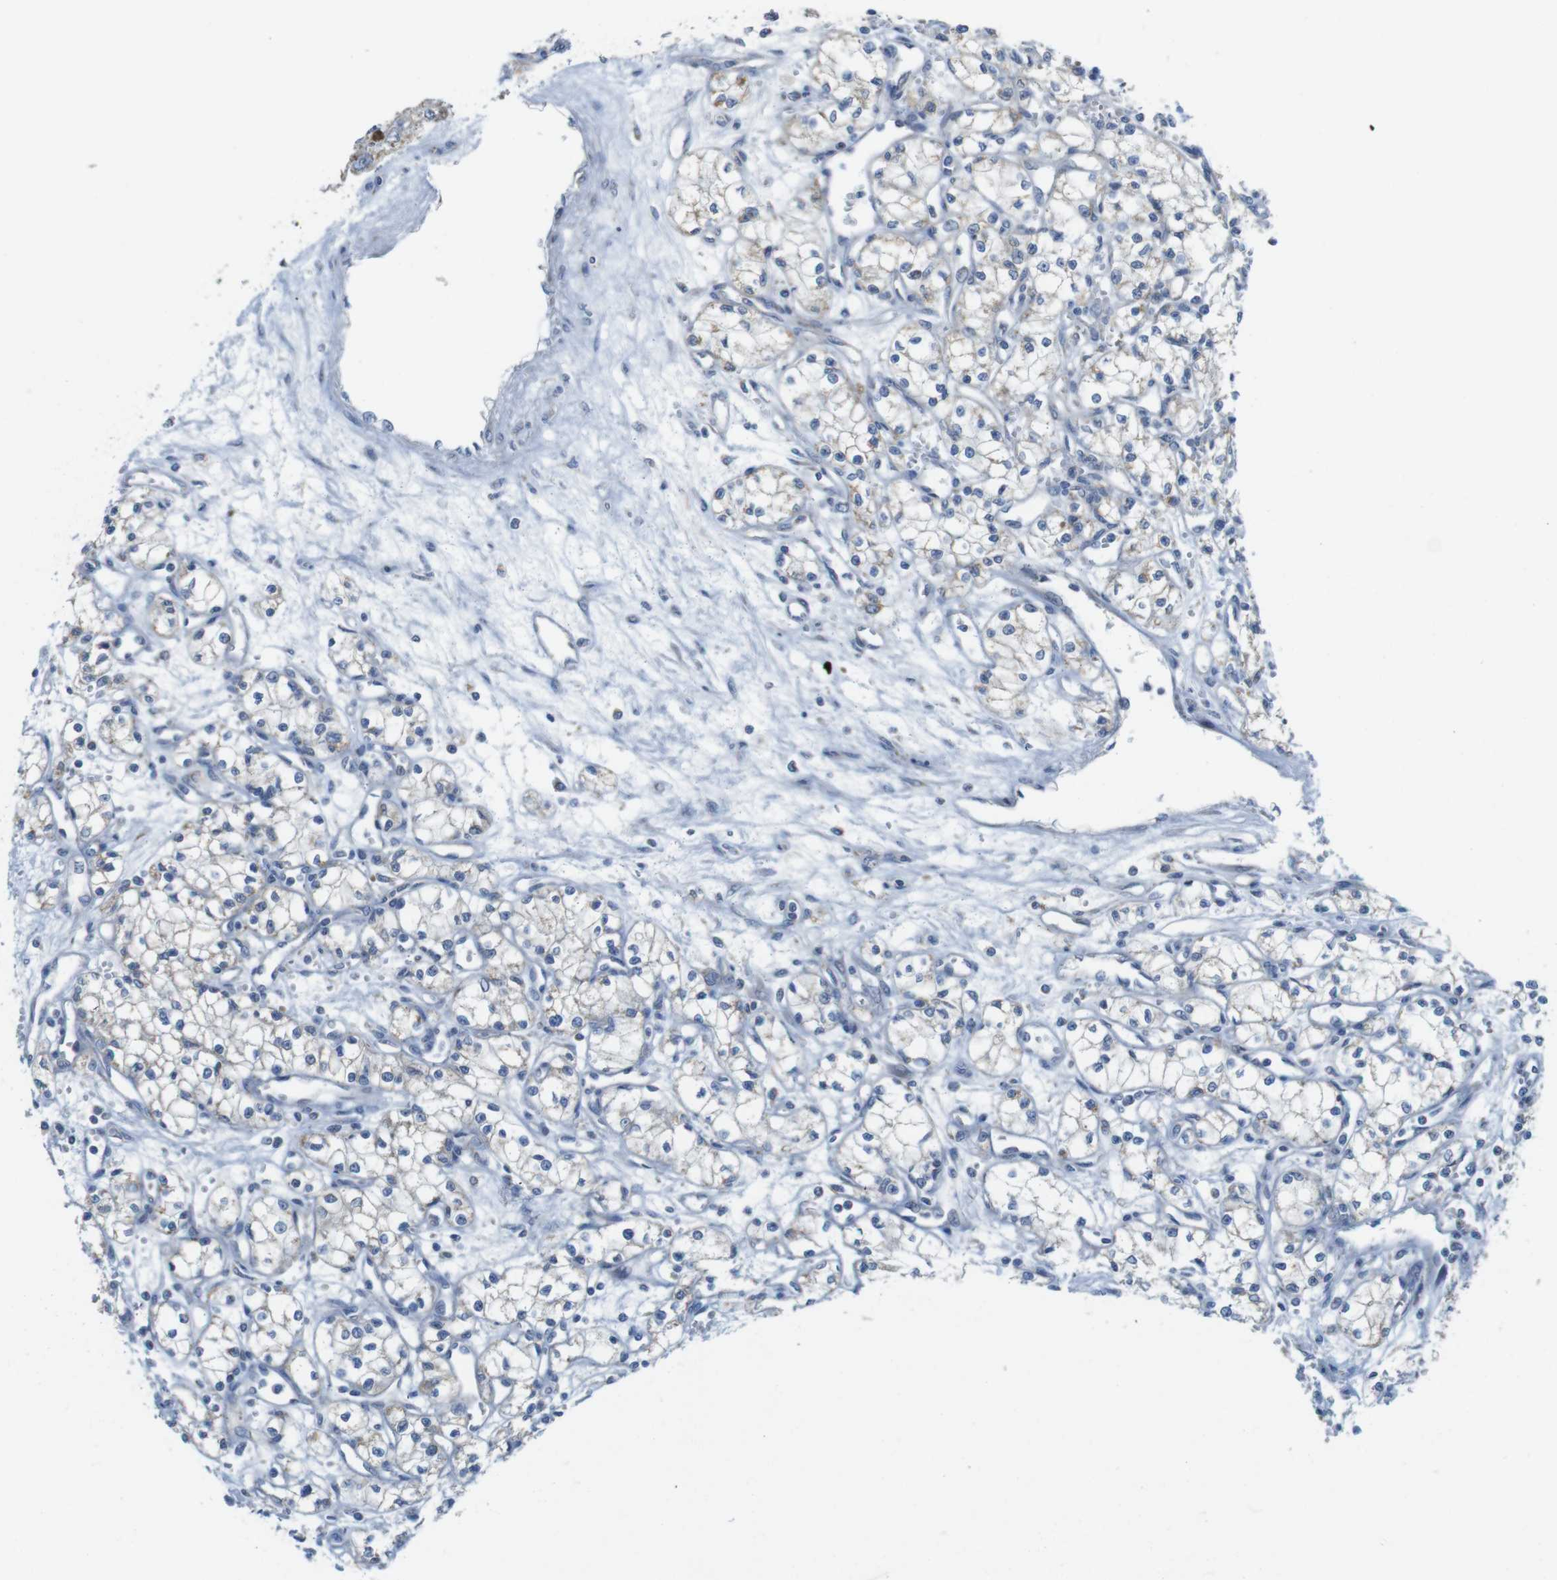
{"staining": {"intensity": "weak", "quantity": "25%-75%", "location": "cytoplasmic/membranous"}, "tissue": "renal cancer", "cell_type": "Tumor cells", "image_type": "cancer", "snomed": [{"axis": "morphology", "description": "Normal tissue, NOS"}, {"axis": "morphology", "description": "Adenocarcinoma, NOS"}, {"axis": "topography", "description": "Kidney"}], "caption": "Immunohistochemical staining of renal adenocarcinoma exhibits low levels of weak cytoplasmic/membranous protein staining in about 25%-75% of tumor cells.", "gene": "MARCHF1", "patient": {"sex": "male", "age": 59}}